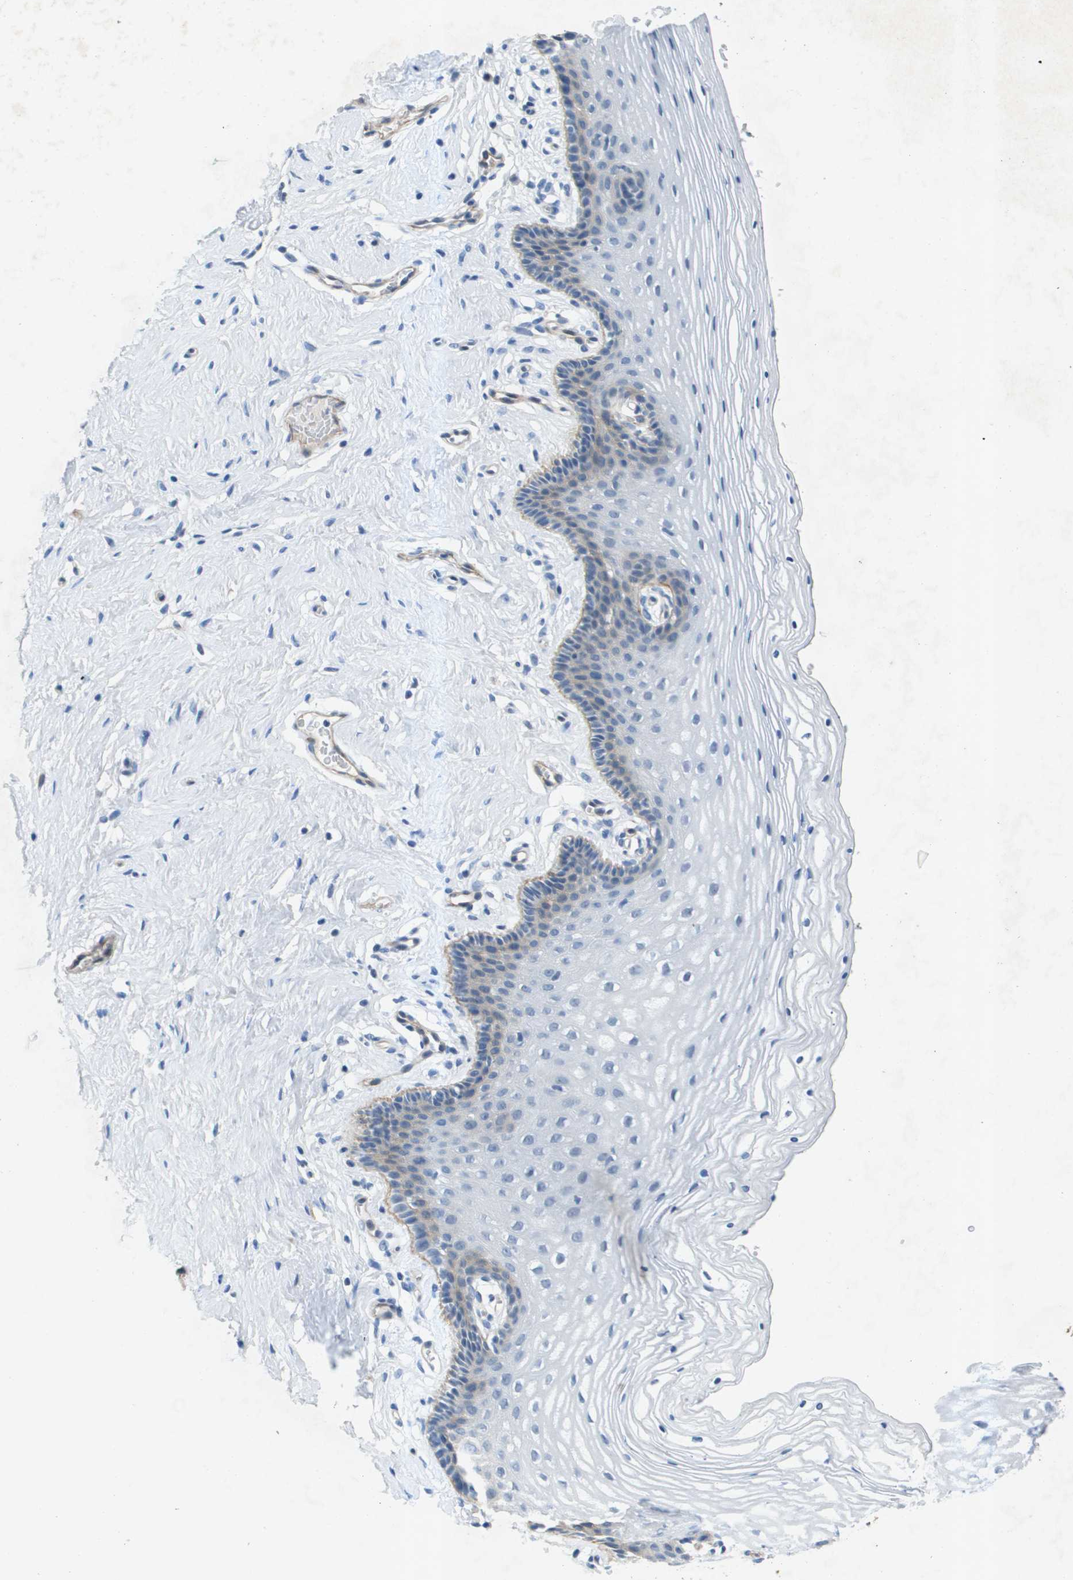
{"staining": {"intensity": "weak", "quantity": "<25%", "location": "cytoplasmic/membranous"}, "tissue": "vagina", "cell_type": "Squamous epithelial cells", "image_type": "normal", "snomed": [{"axis": "morphology", "description": "Normal tissue, NOS"}, {"axis": "topography", "description": "Vagina"}], "caption": "DAB (3,3'-diaminobenzidine) immunohistochemical staining of normal vagina shows no significant expression in squamous epithelial cells. (Brightfield microscopy of DAB IHC at high magnification).", "gene": "ITGA6", "patient": {"sex": "female", "age": 32}}